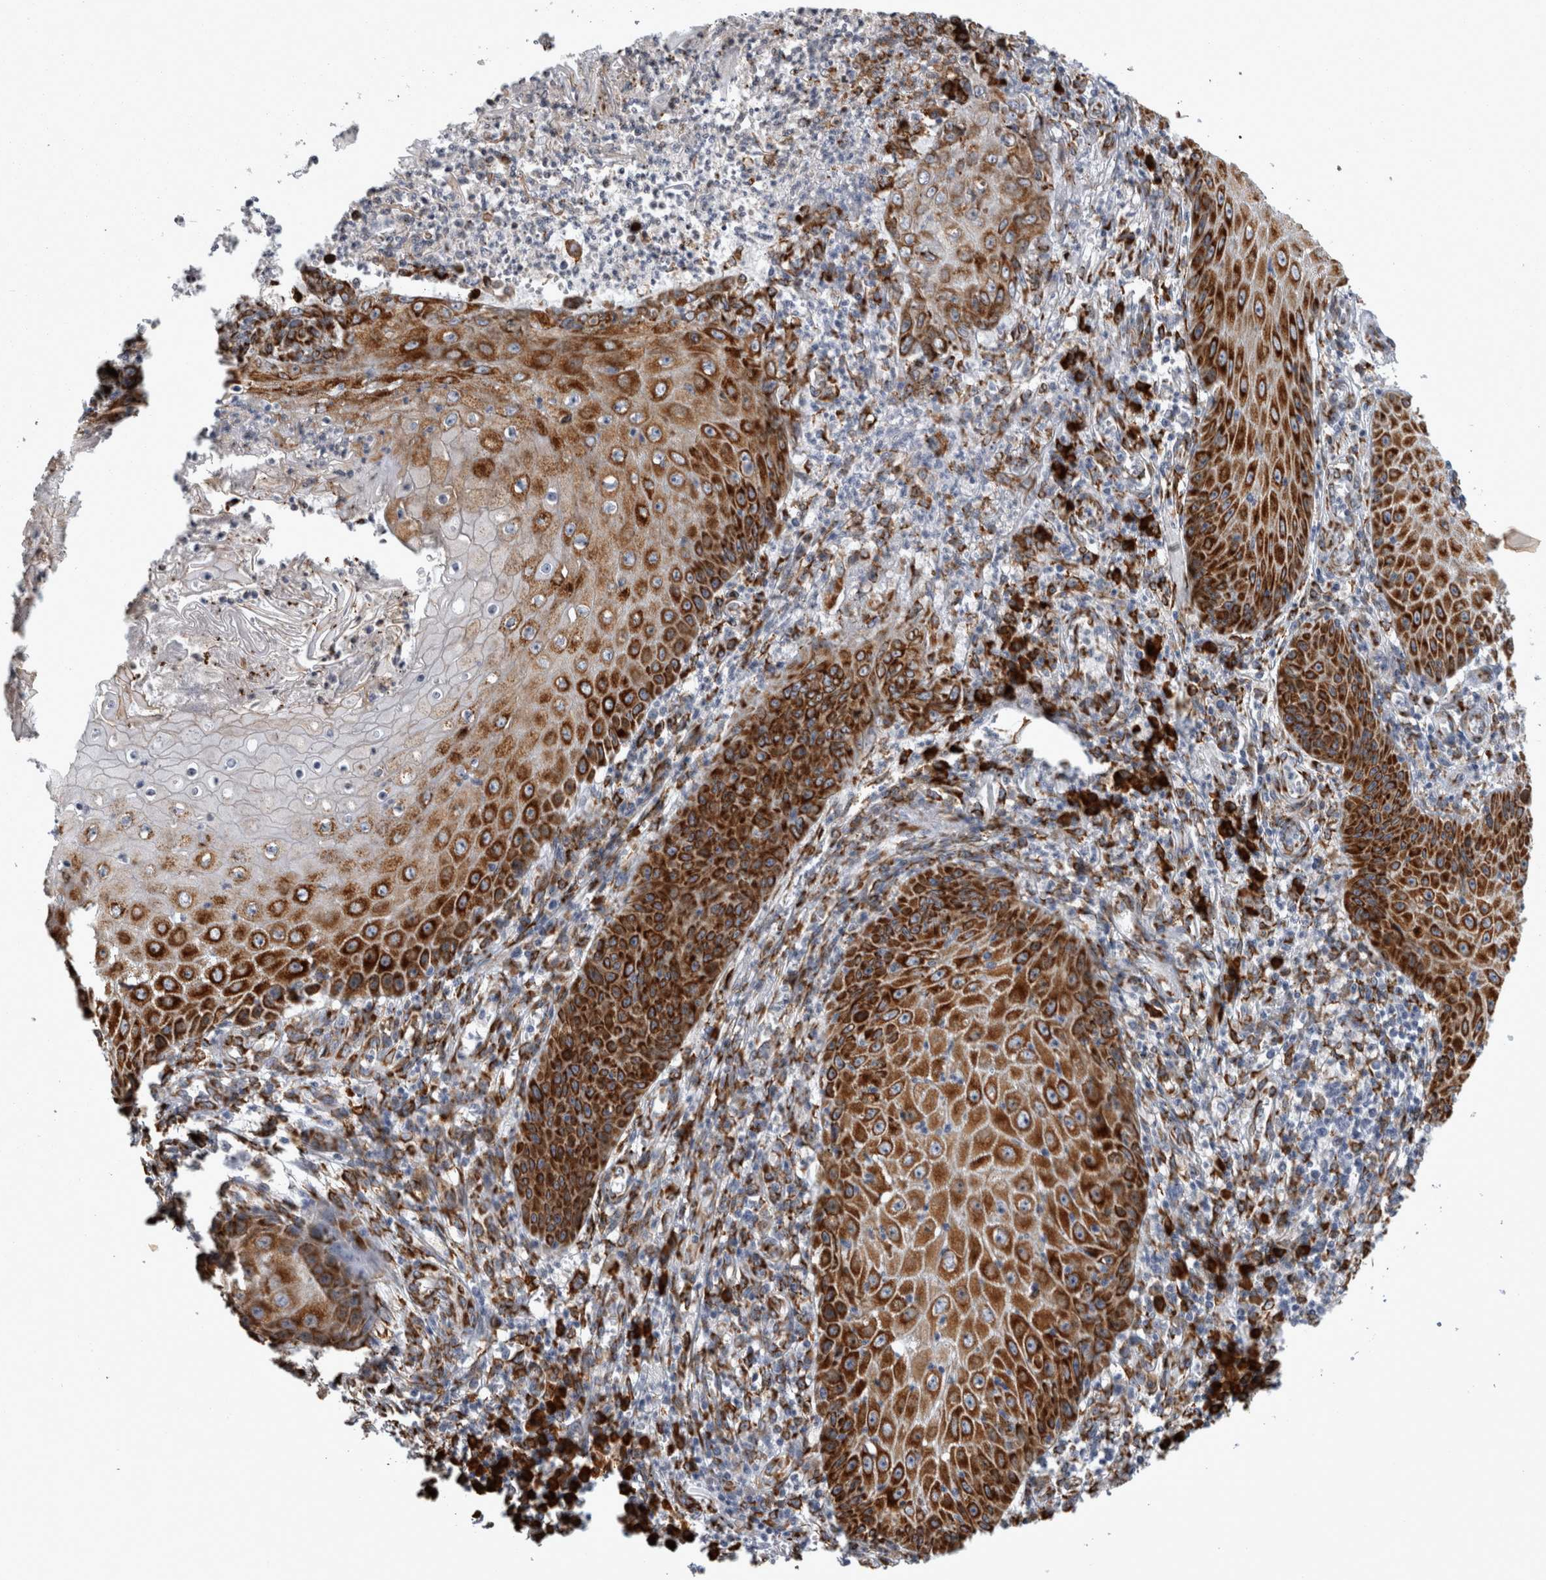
{"staining": {"intensity": "strong", "quantity": ">75%", "location": "cytoplasmic/membranous"}, "tissue": "skin cancer", "cell_type": "Tumor cells", "image_type": "cancer", "snomed": [{"axis": "morphology", "description": "Squamous cell carcinoma, NOS"}, {"axis": "topography", "description": "Skin"}], "caption": "Skin squamous cell carcinoma was stained to show a protein in brown. There is high levels of strong cytoplasmic/membranous expression in approximately >75% of tumor cells.", "gene": "FHIP2B", "patient": {"sex": "female", "age": 73}}